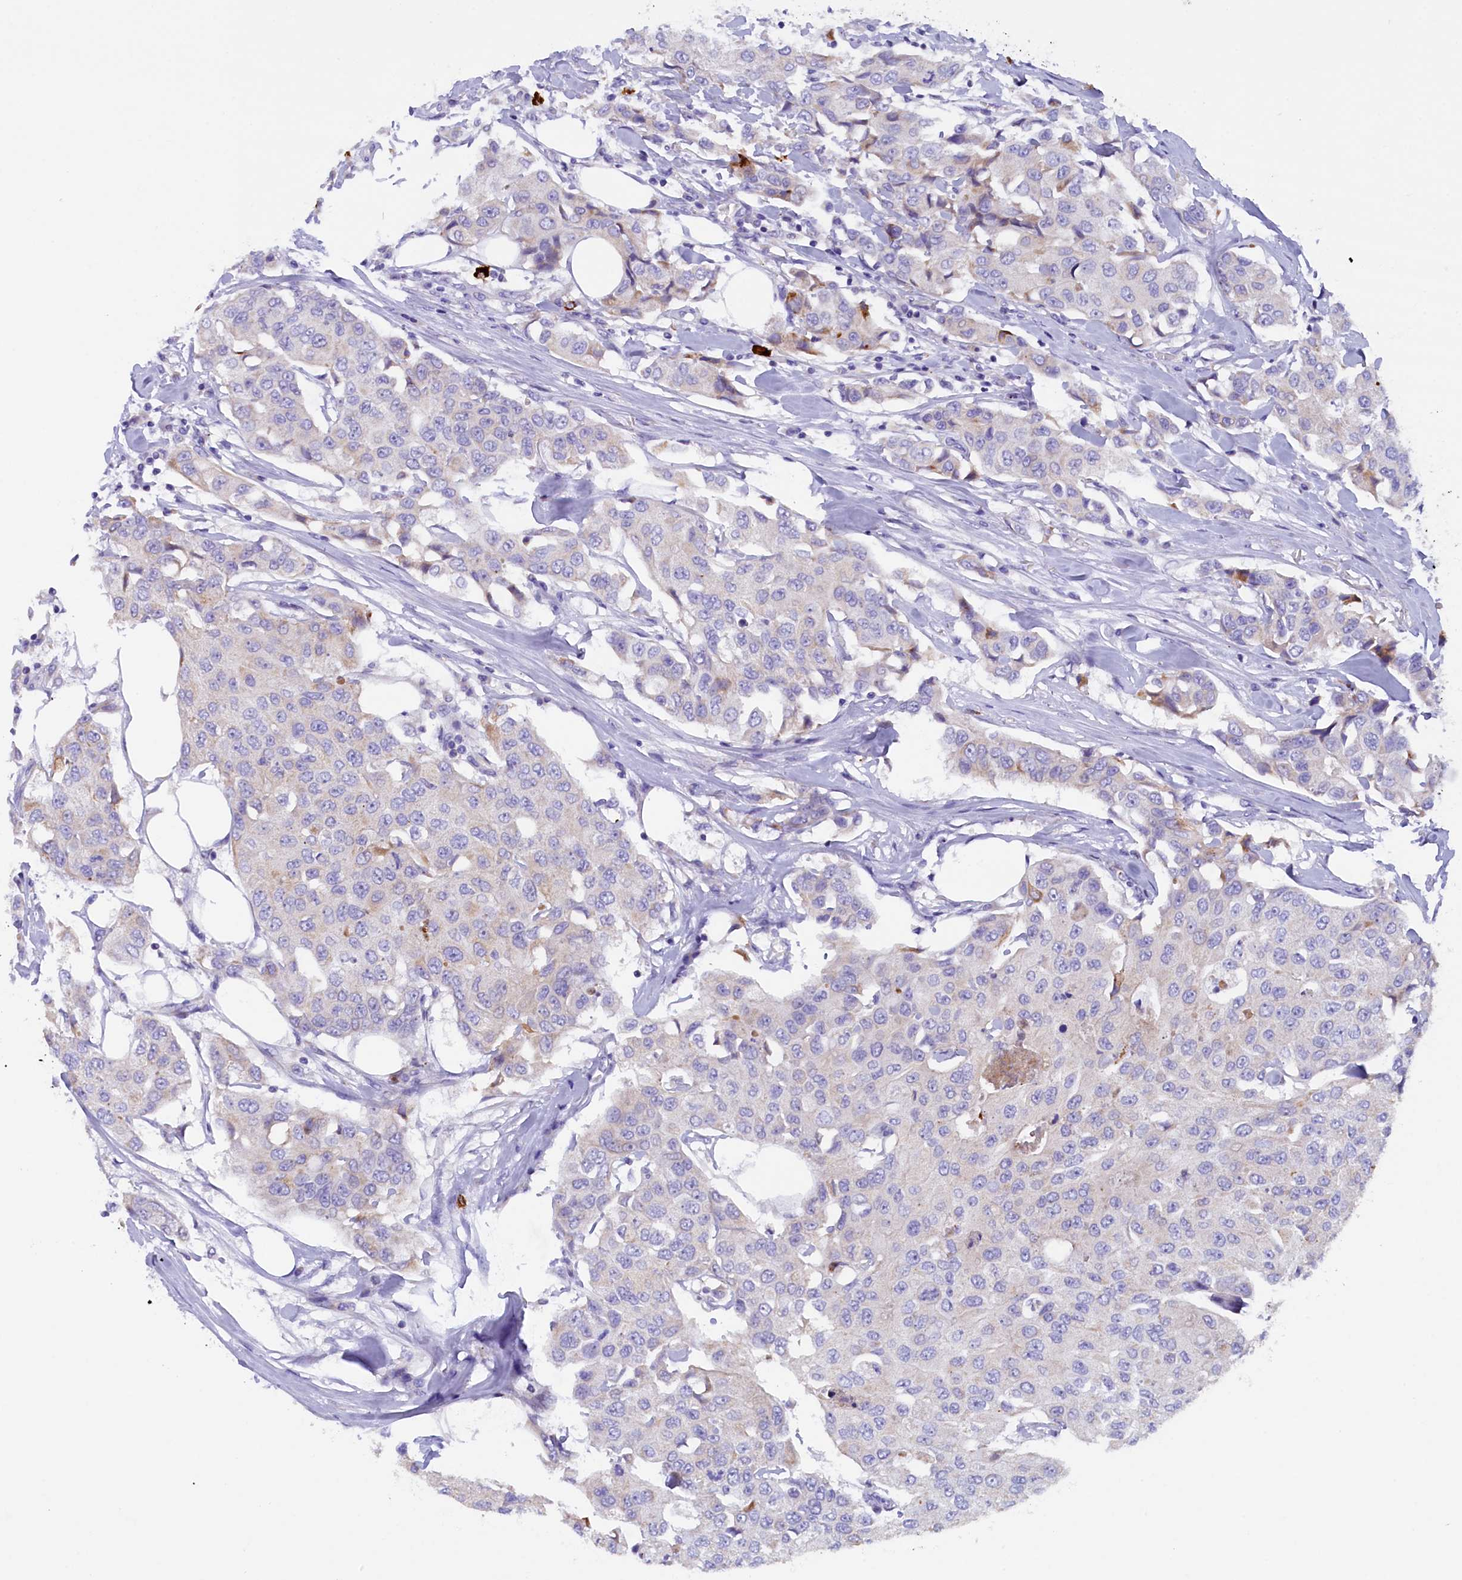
{"staining": {"intensity": "negative", "quantity": "none", "location": "none"}, "tissue": "breast cancer", "cell_type": "Tumor cells", "image_type": "cancer", "snomed": [{"axis": "morphology", "description": "Duct carcinoma"}, {"axis": "topography", "description": "Breast"}], "caption": "The photomicrograph demonstrates no staining of tumor cells in breast cancer.", "gene": "RTTN", "patient": {"sex": "female", "age": 80}}